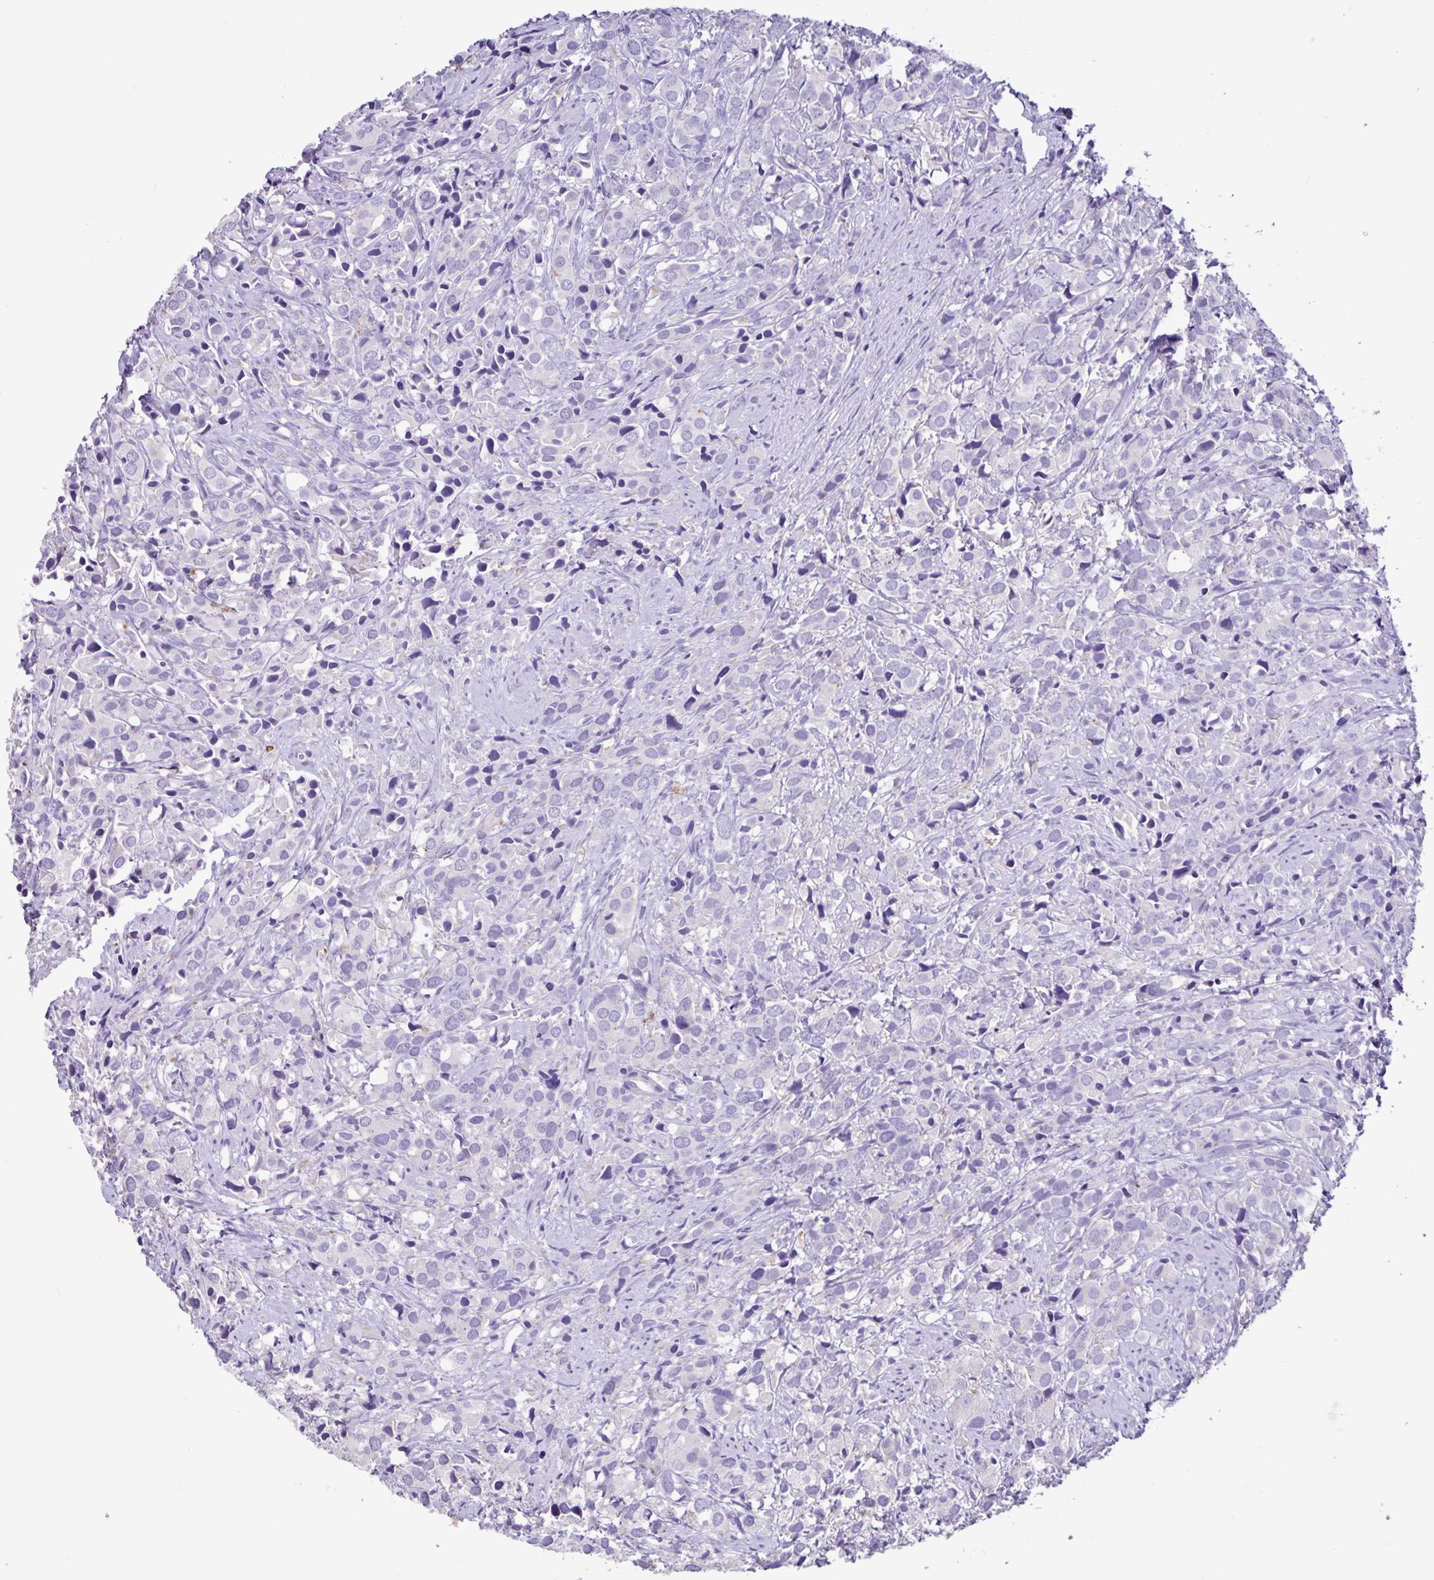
{"staining": {"intensity": "negative", "quantity": "none", "location": "none"}, "tissue": "prostate cancer", "cell_type": "Tumor cells", "image_type": "cancer", "snomed": [{"axis": "morphology", "description": "Adenocarcinoma, High grade"}, {"axis": "topography", "description": "Prostate"}], "caption": "Human high-grade adenocarcinoma (prostate) stained for a protein using immunohistochemistry (IHC) exhibits no staining in tumor cells.", "gene": "BOLL", "patient": {"sex": "male", "age": 86}}